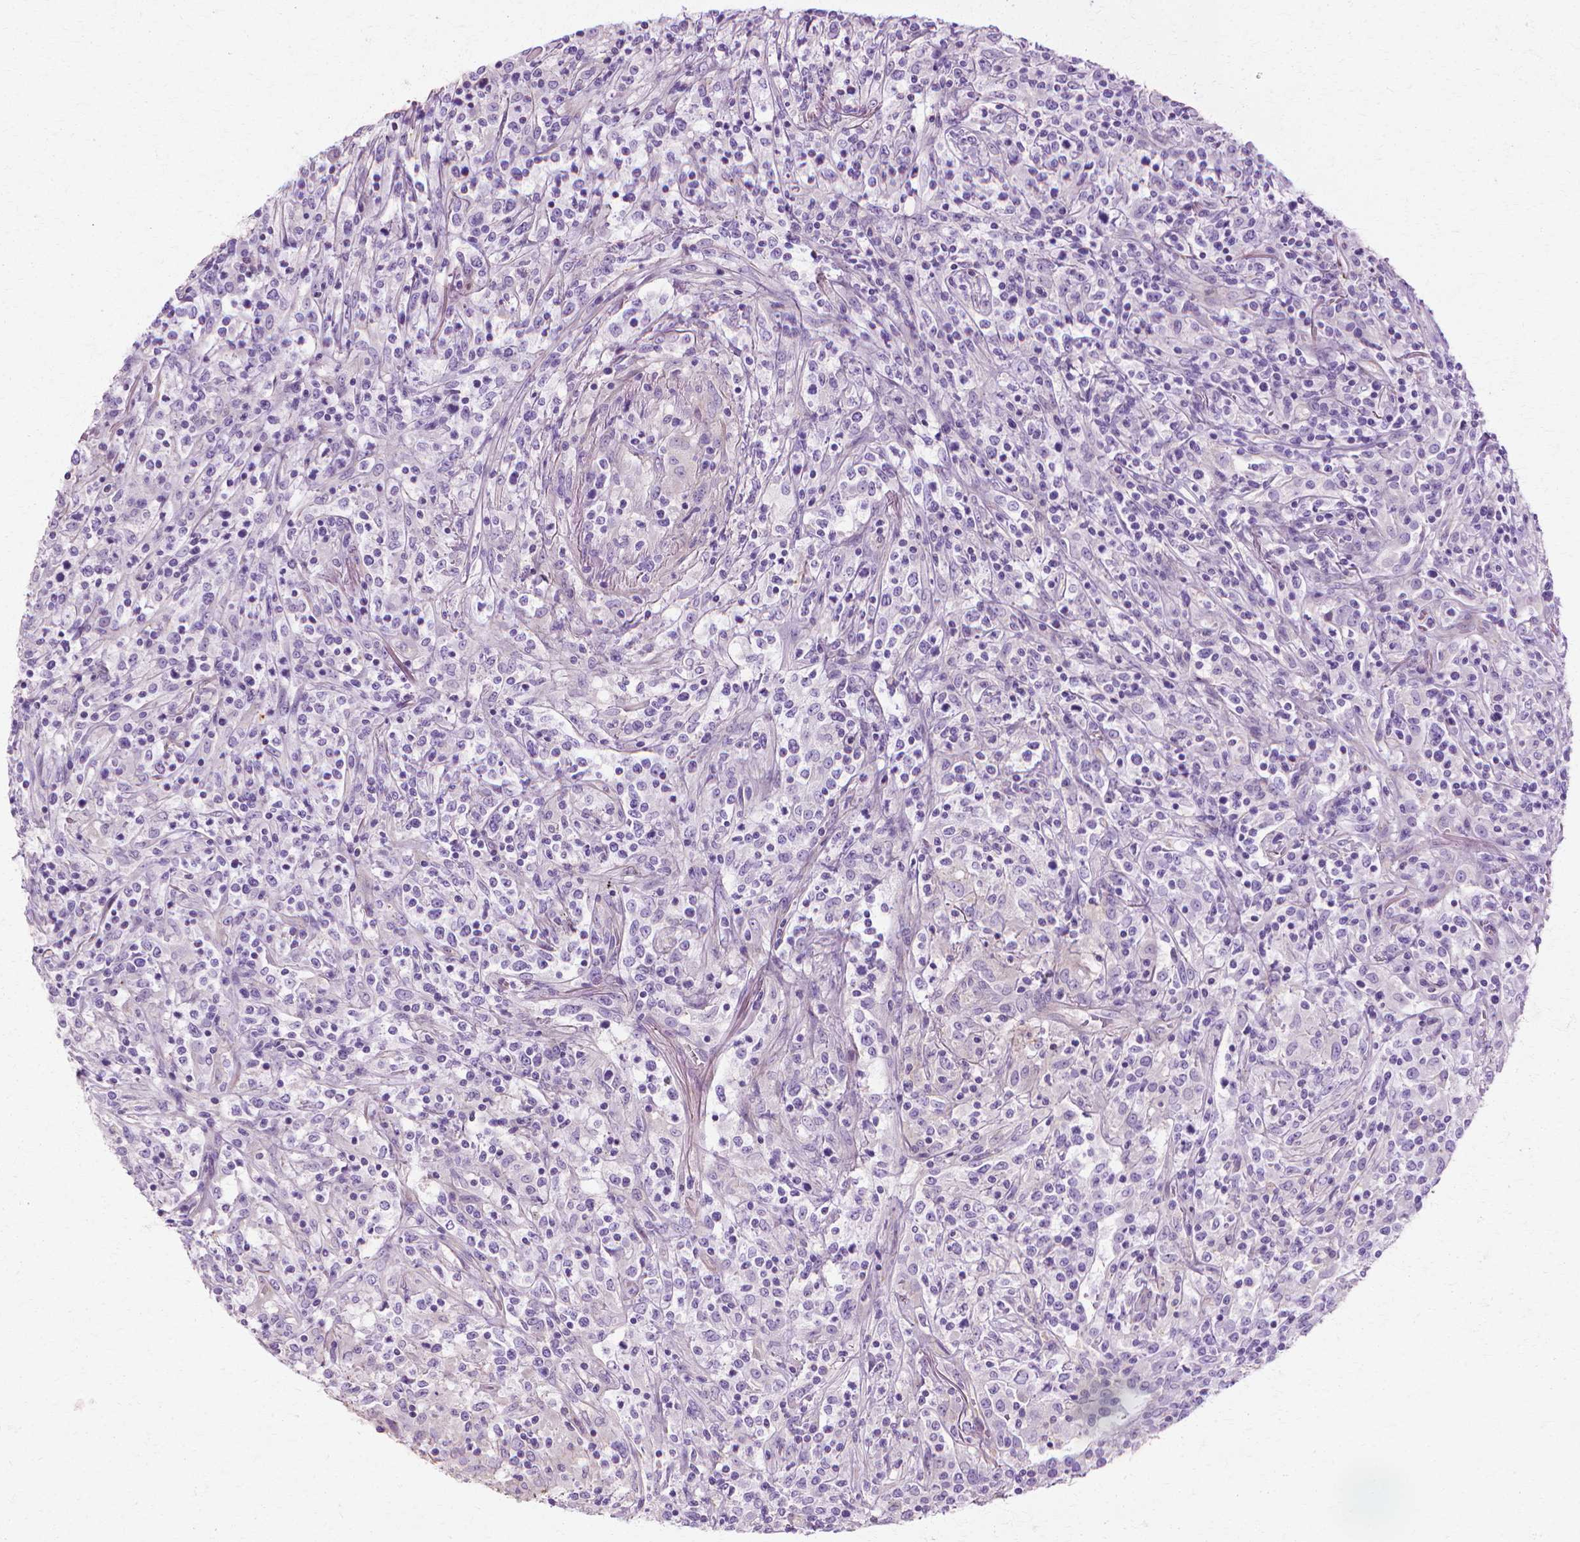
{"staining": {"intensity": "negative", "quantity": "none", "location": "none"}, "tissue": "lymphoma", "cell_type": "Tumor cells", "image_type": "cancer", "snomed": [{"axis": "morphology", "description": "Malignant lymphoma, non-Hodgkin's type, High grade"}, {"axis": "topography", "description": "Lung"}], "caption": "Tumor cells are negative for protein expression in human lymphoma. (IHC, brightfield microscopy, high magnification).", "gene": "CFAP157", "patient": {"sex": "male", "age": 79}}